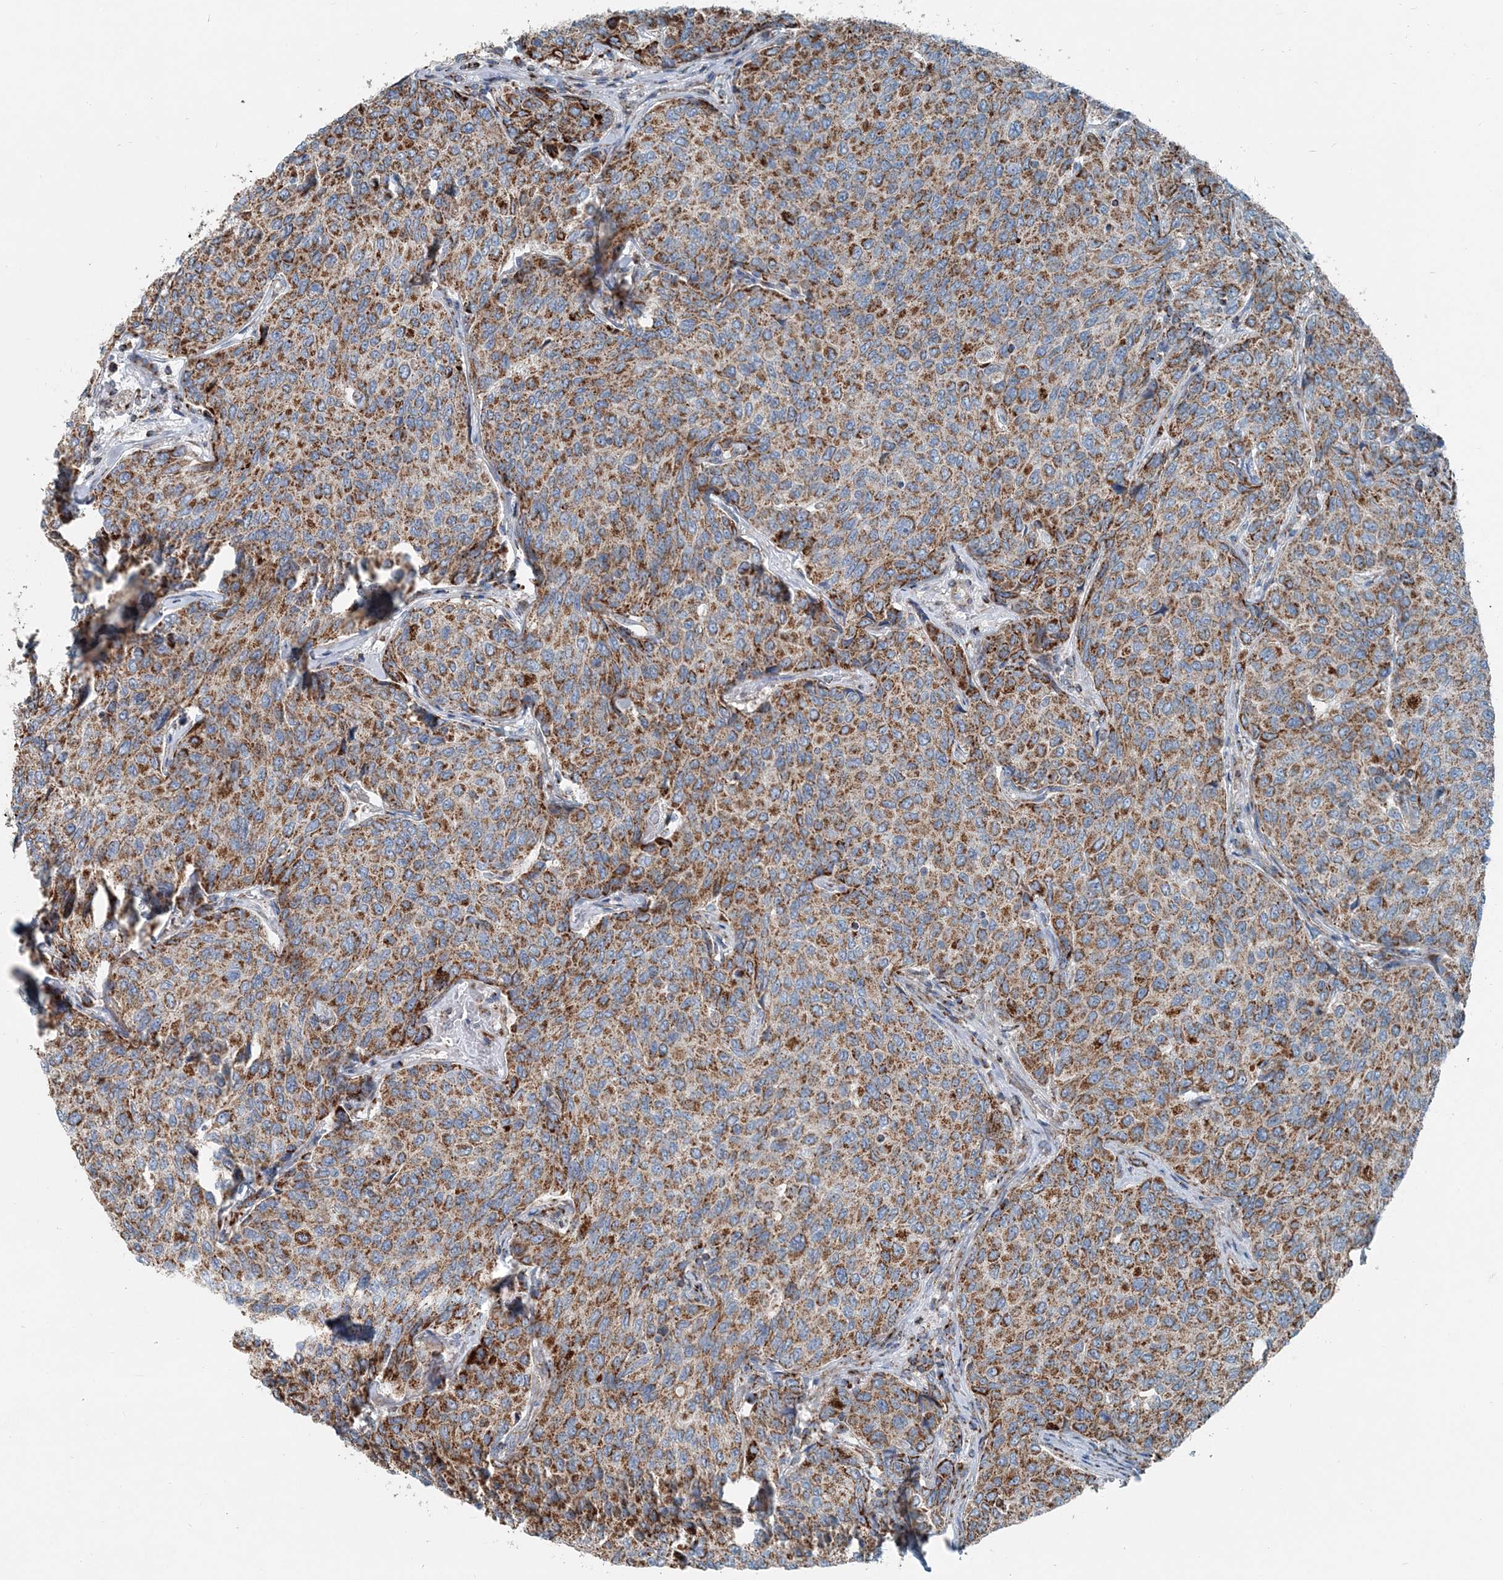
{"staining": {"intensity": "strong", "quantity": ">75%", "location": "cytoplasmic/membranous"}, "tissue": "breast cancer", "cell_type": "Tumor cells", "image_type": "cancer", "snomed": [{"axis": "morphology", "description": "Duct carcinoma"}, {"axis": "topography", "description": "Breast"}], "caption": "IHC micrograph of neoplastic tissue: breast infiltrating ductal carcinoma stained using immunohistochemistry (IHC) reveals high levels of strong protein expression localized specifically in the cytoplasmic/membranous of tumor cells, appearing as a cytoplasmic/membranous brown color.", "gene": "INTU", "patient": {"sex": "female", "age": 55}}